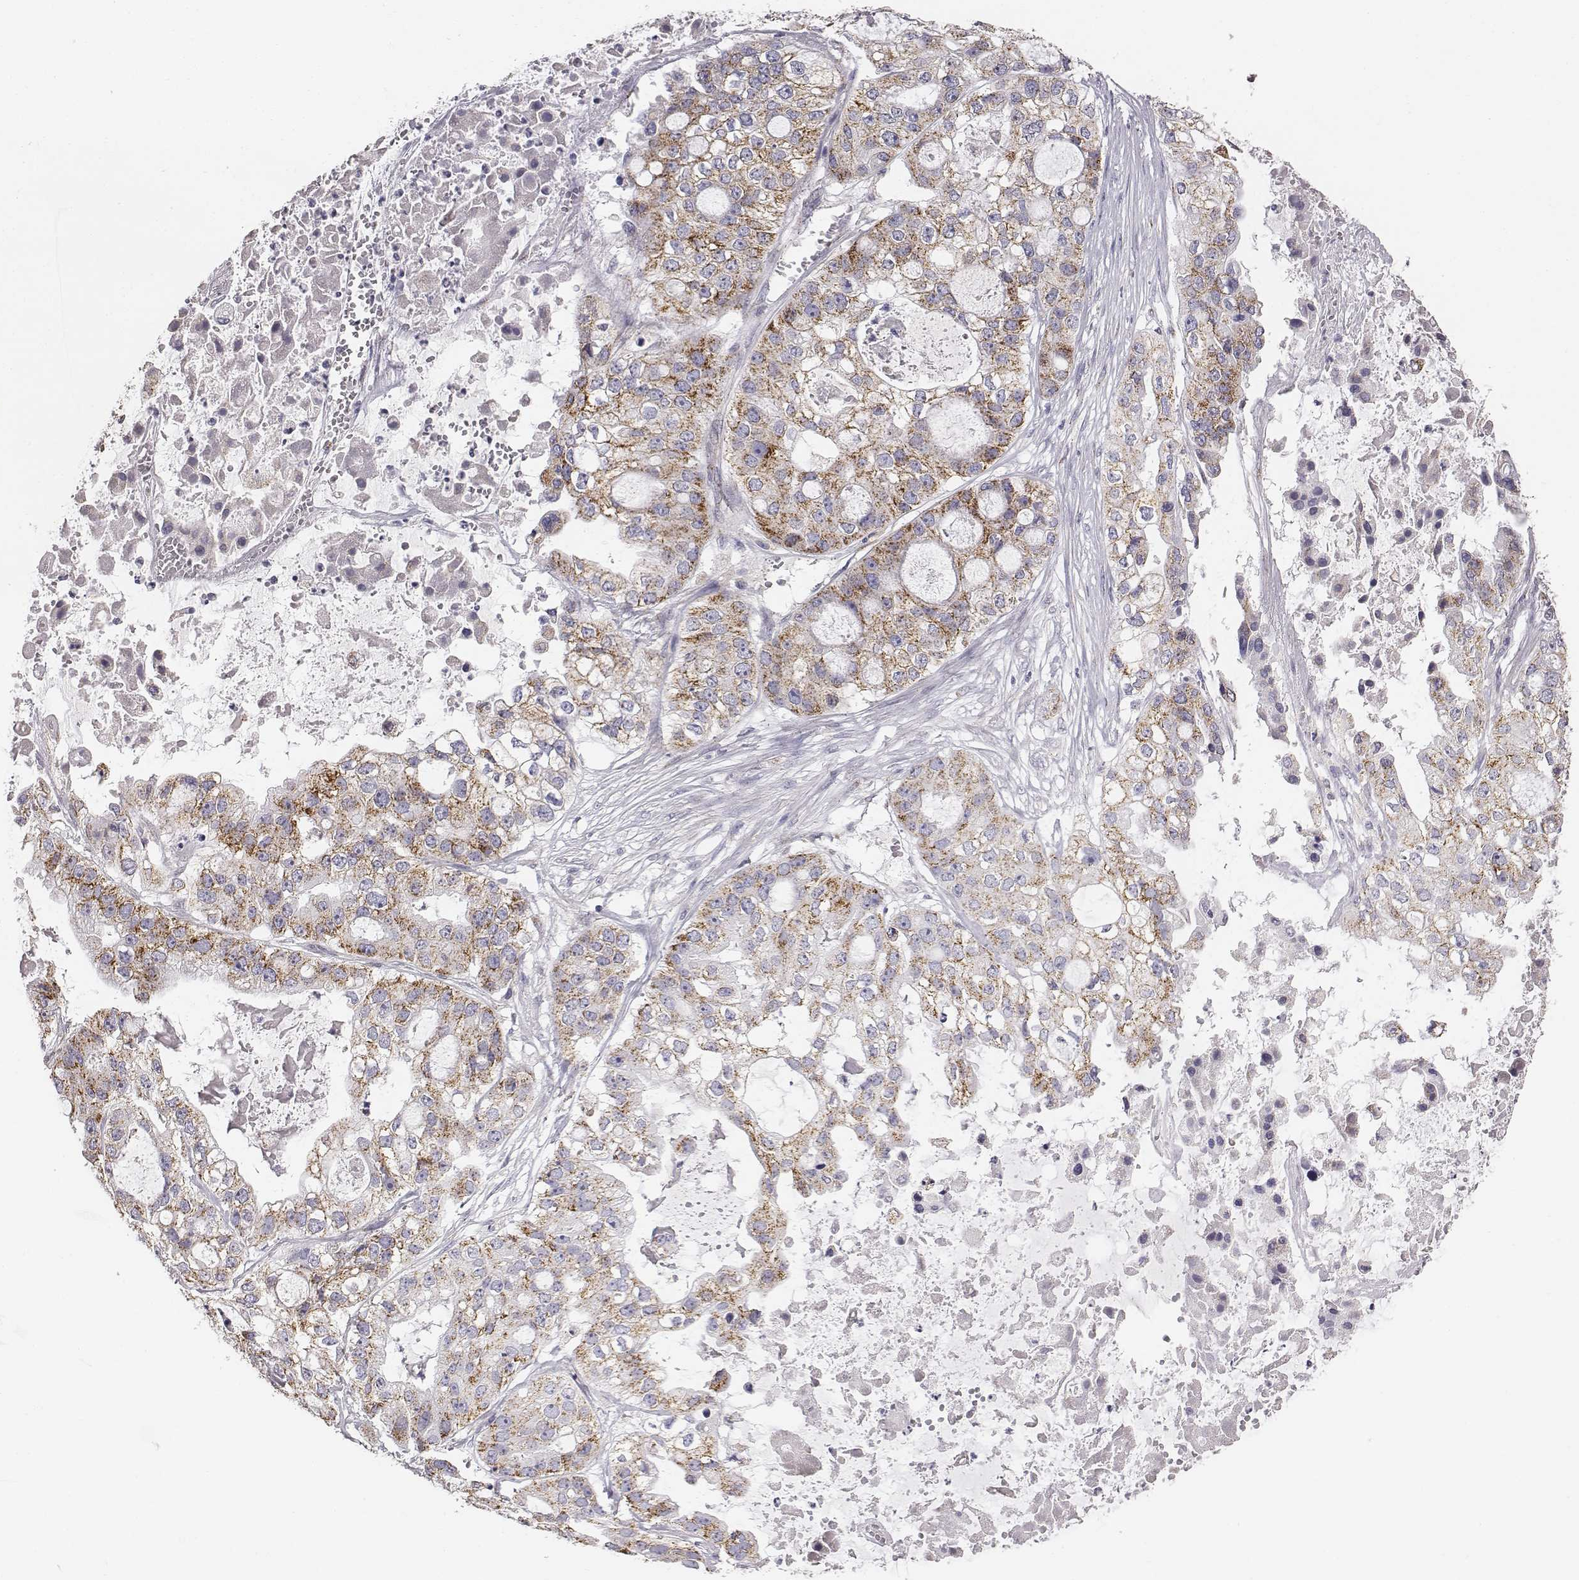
{"staining": {"intensity": "moderate", "quantity": ">75%", "location": "cytoplasmic/membranous"}, "tissue": "ovarian cancer", "cell_type": "Tumor cells", "image_type": "cancer", "snomed": [{"axis": "morphology", "description": "Cystadenocarcinoma, serous, NOS"}, {"axis": "topography", "description": "Ovary"}], "caption": "An immunohistochemistry (IHC) photomicrograph of tumor tissue is shown. Protein staining in brown labels moderate cytoplasmic/membranous positivity in serous cystadenocarcinoma (ovarian) within tumor cells. (IHC, brightfield microscopy, high magnification).", "gene": "ABCD3", "patient": {"sex": "female", "age": 56}}